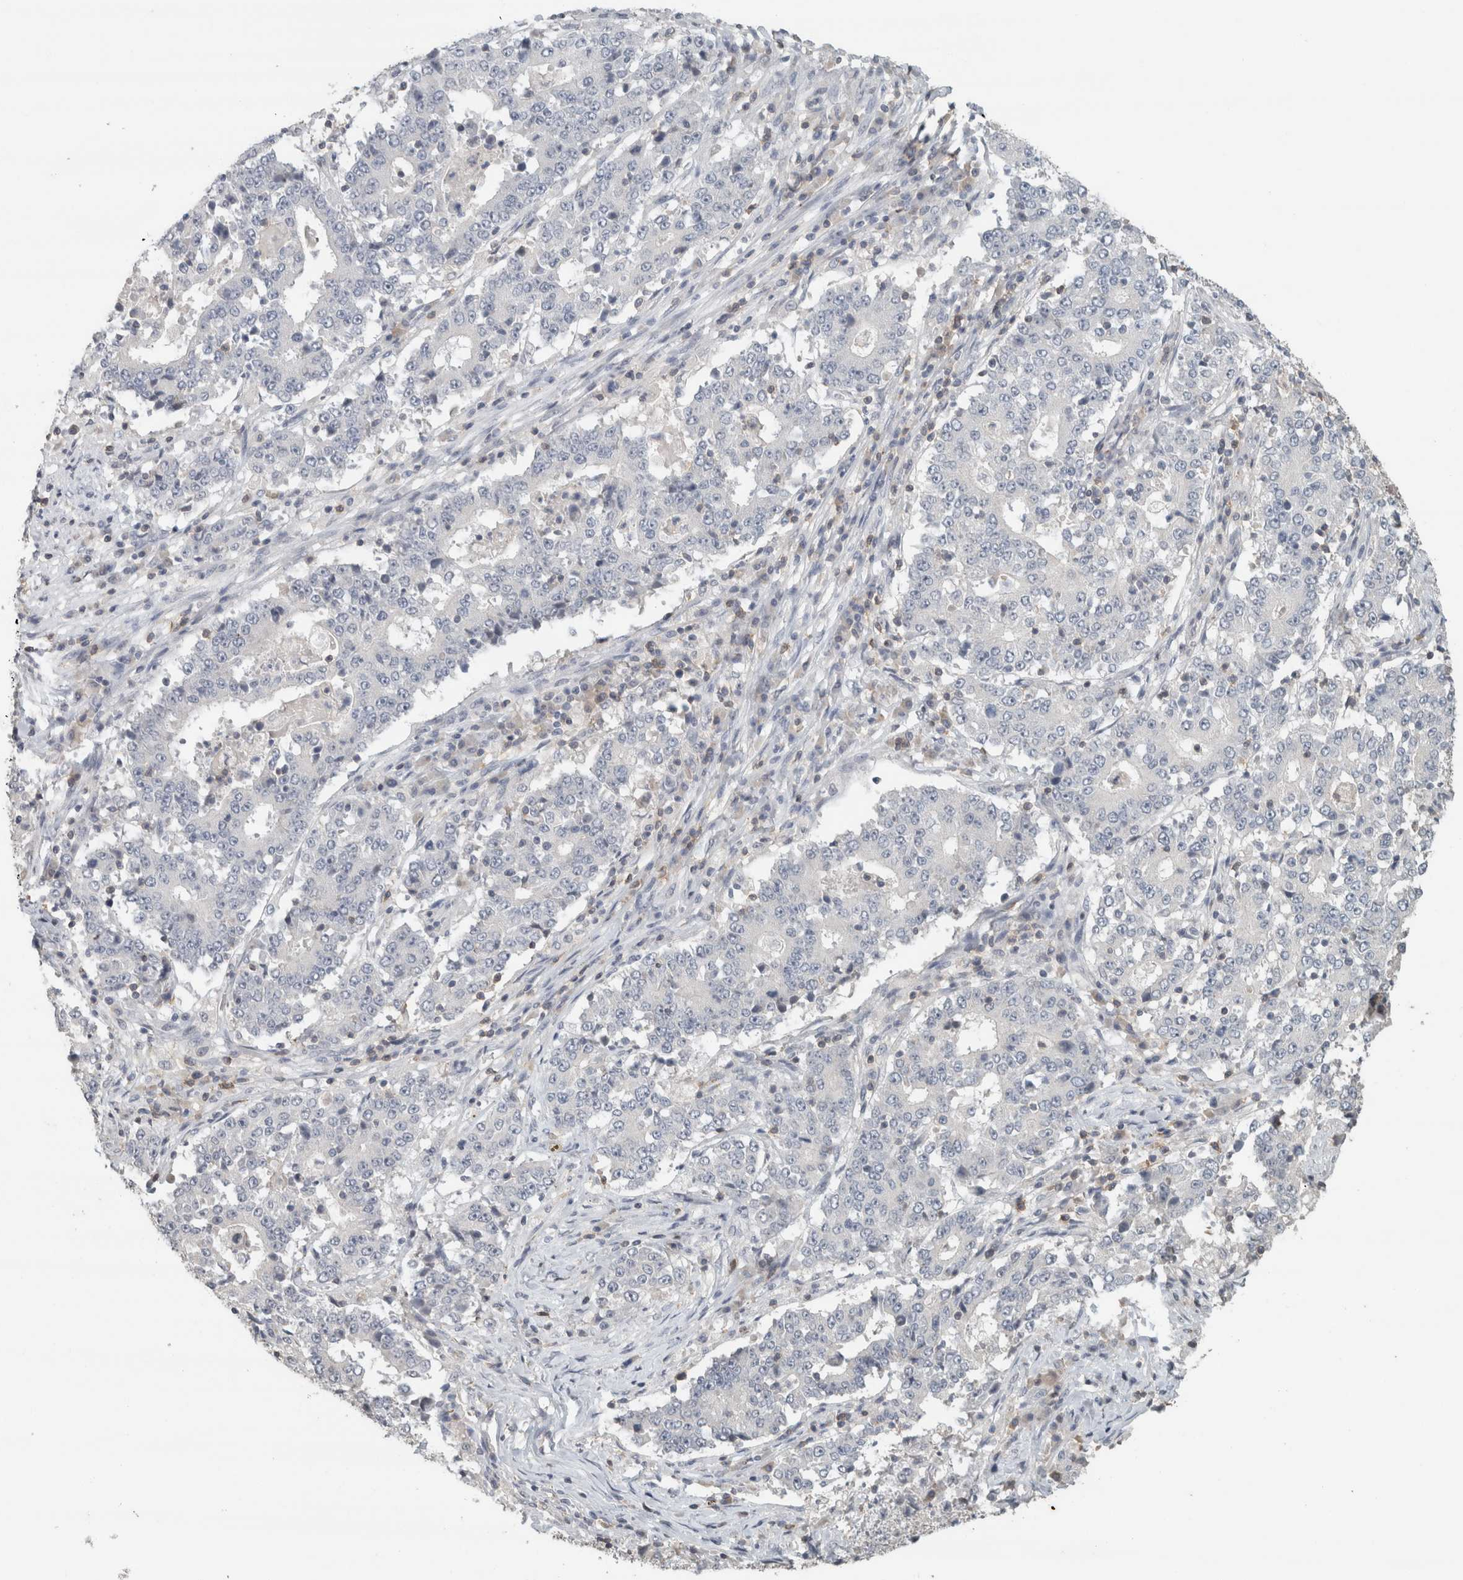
{"staining": {"intensity": "negative", "quantity": "none", "location": "none"}, "tissue": "stomach cancer", "cell_type": "Tumor cells", "image_type": "cancer", "snomed": [{"axis": "morphology", "description": "Adenocarcinoma, NOS"}, {"axis": "topography", "description": "Stomach"}], "caption": "DAB immunohistochemical staining of human stomach adenocarcinoma demonstrates no significant expression in tumor cells.", "gene": "TRAT1", "patient": {"sex": "male", "age": 59}}